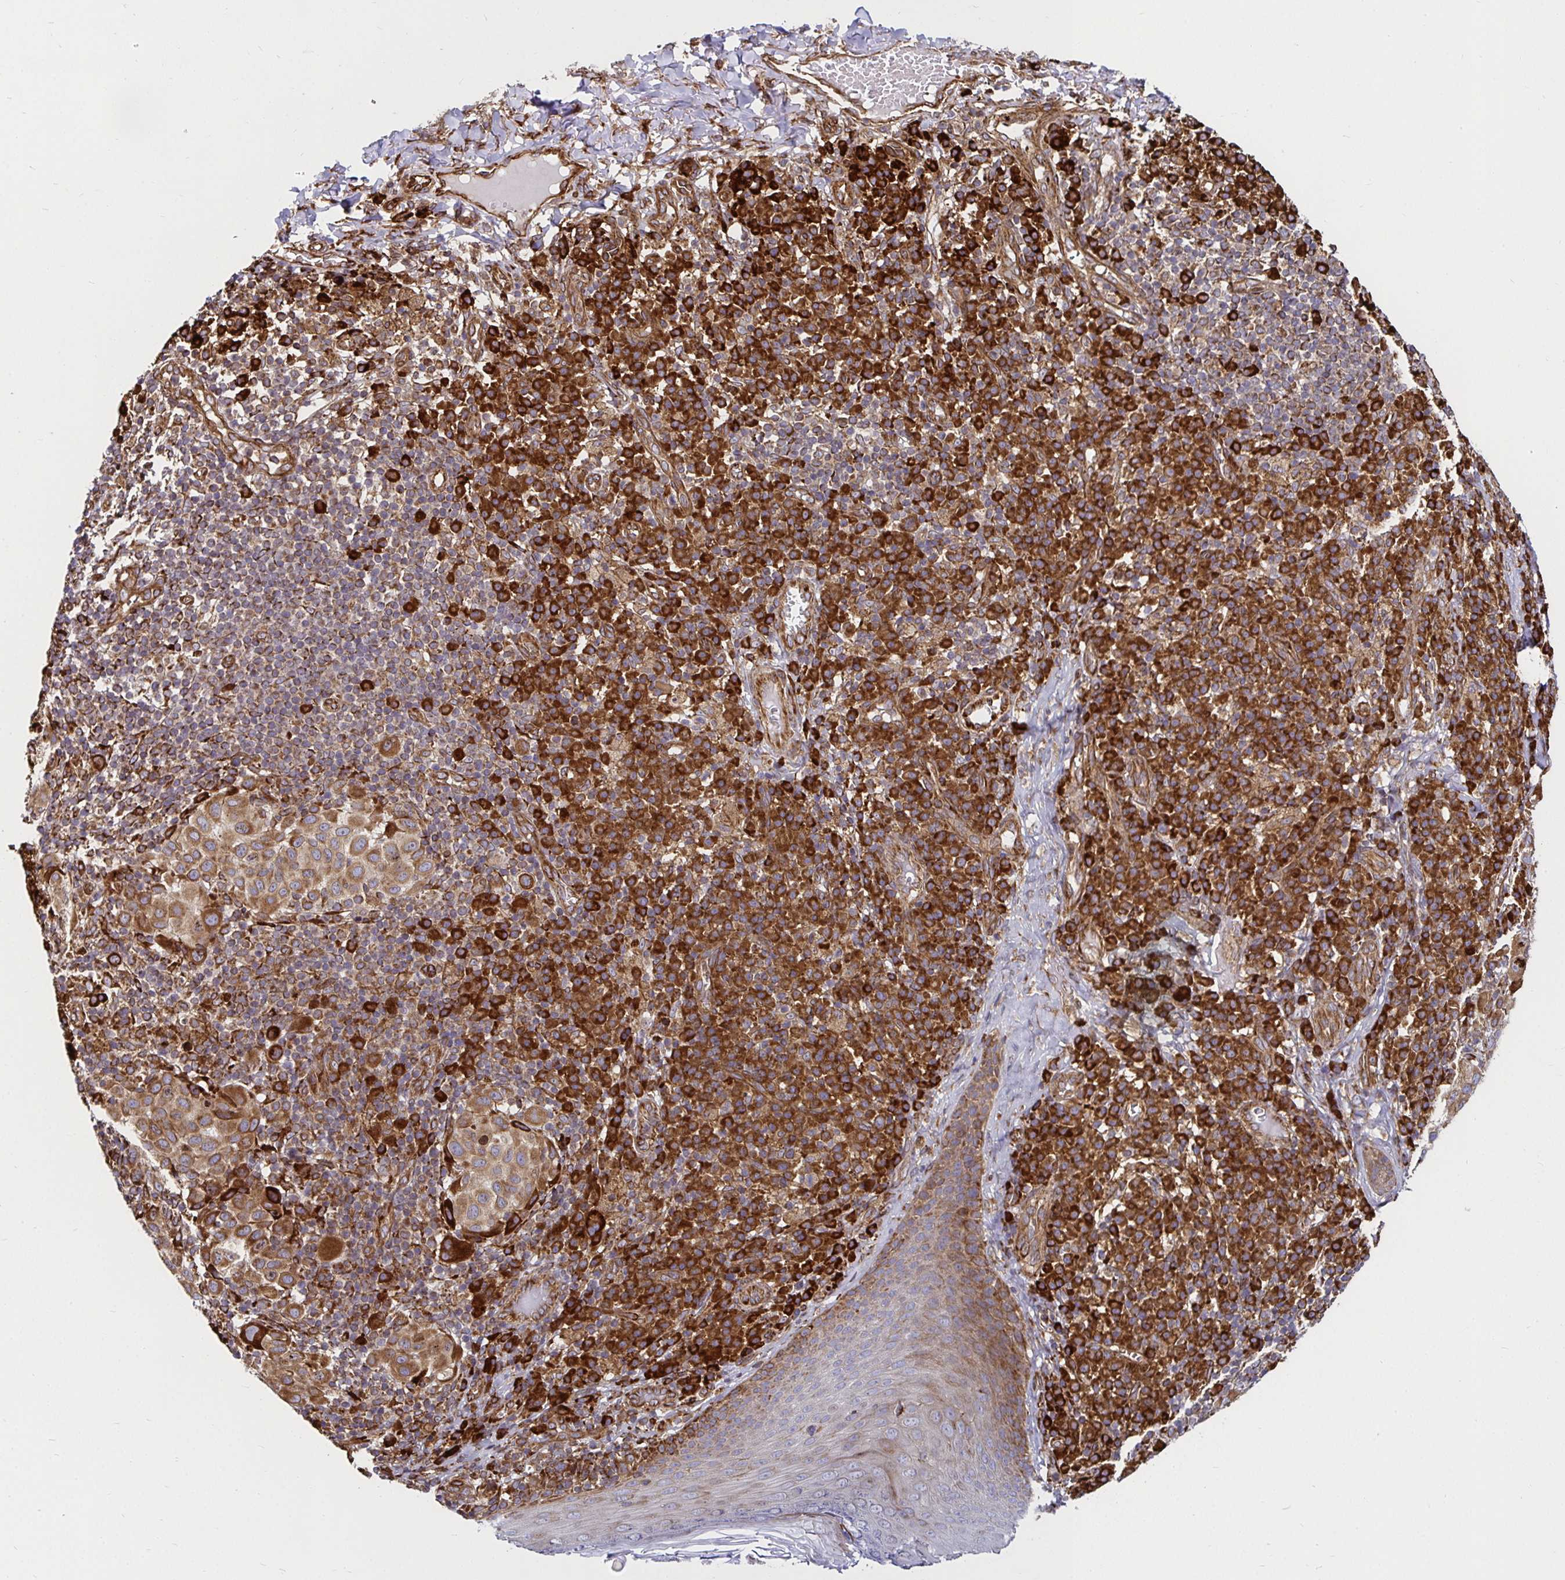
{"staining": {"intensity": "moderate", "quantity": ">75%", "location": "cytoplasmic/membranous"}, "tissue": "melanoma", "cell_type": "Tumor cells", "image_type": "cancer", "snomed": [{"axis": "morphology", "description": "Malignant melanoma, NOS"}, {"axis": "topography", "description": "Skin"}], "caption": "Immunohistochemistry histopathology image of neoplastic tissue: melanoma stained using immunohistochemistry displays medium levels of moderate protein expression localized specifically in the cytoplasmic/membranous of tumor cells, appearing as a cytoplasmic/membranous brown color.", "gene": "SMYD3", "patient": {"sex": "male", "age": 38}}